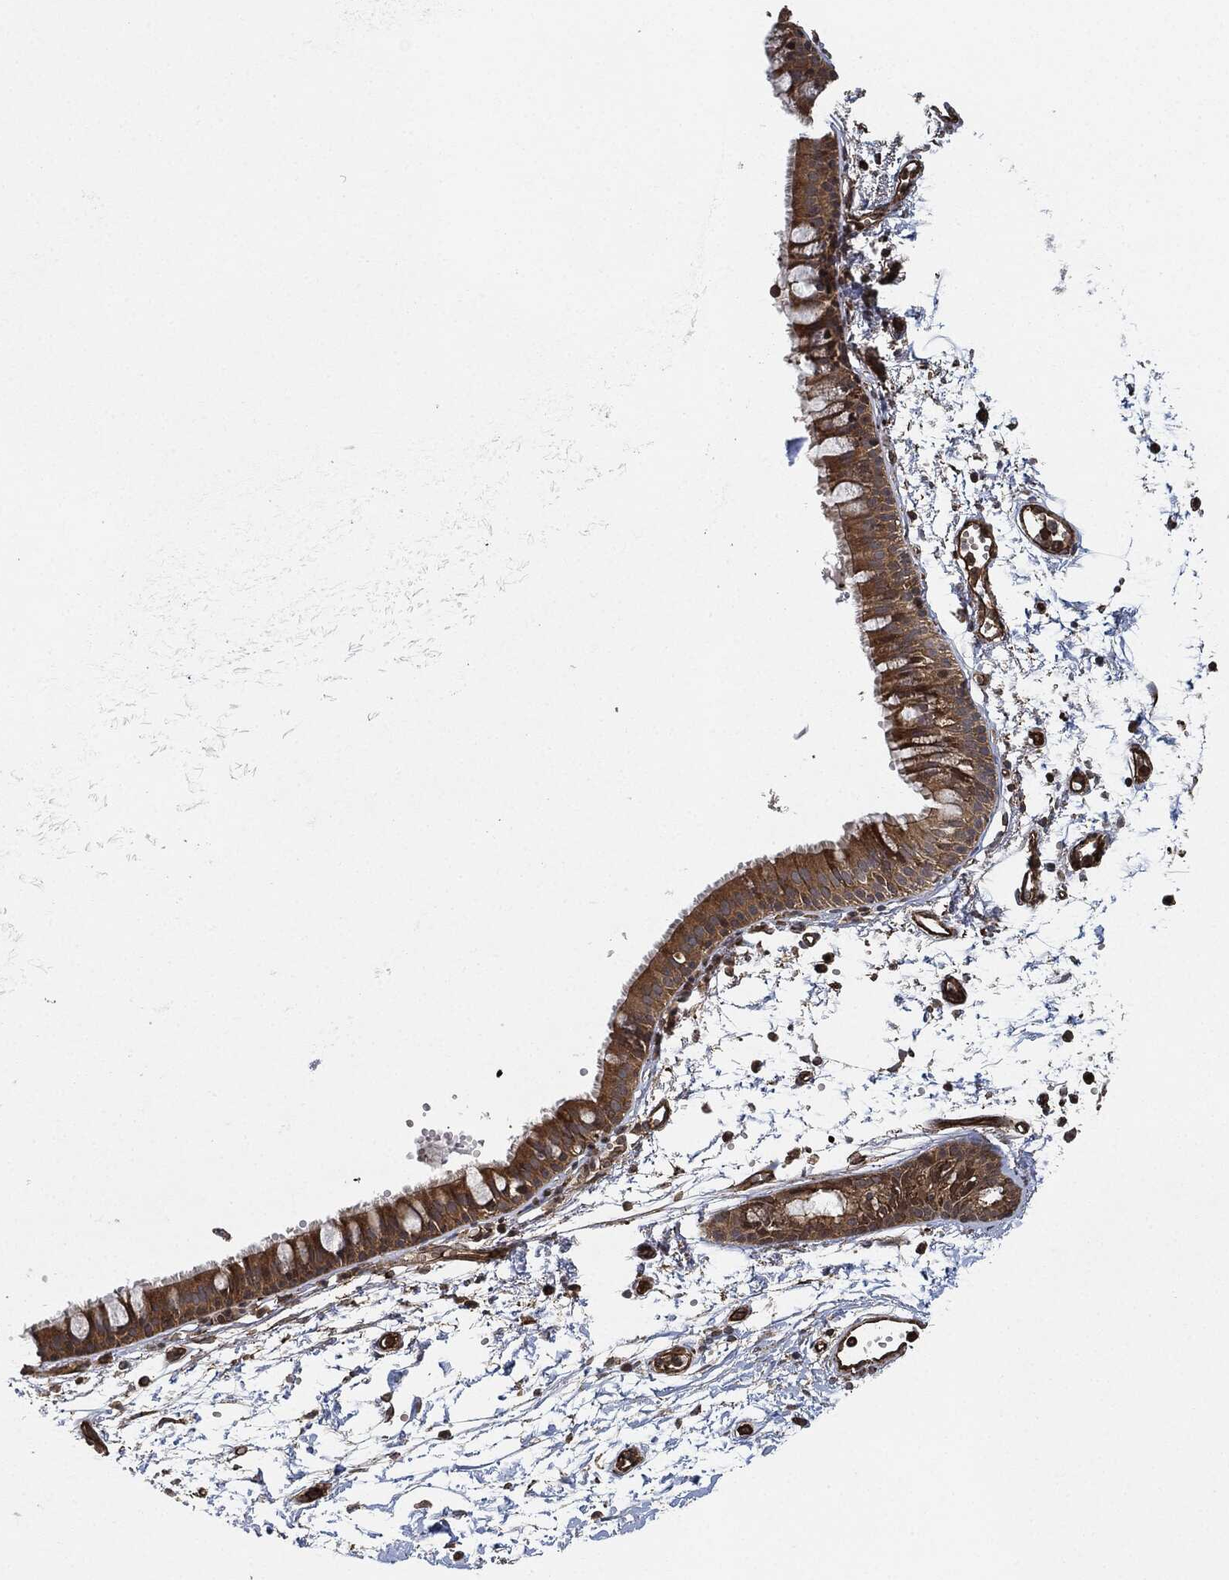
{"staining": {"intensity": "strong", "quantity": ">75%", "location": "cytoplasmic/membranous"}, "tissue": "bronchus", "cell_type": "Respiratory epithelial cells", "image_type": "normal", "snomed": [{"axis": "morphology", "description": "Normal tissue, NOS"}, {"axis": "topography", "description": "Cartilage tissue"}, {"axis": "topography", "description": "Bronchus"}], "caption": "This micrograph shows unremarkable bronchus stained with immunohistochemistry to label a protein in brown. The cytoplasmic/membranous of respiratory epithelial cells show strong positivity for the protein. Nuclei are counter-stained blue.", "gene": "MAP3K3", "patient": {"sex": "male", "age": 66}}